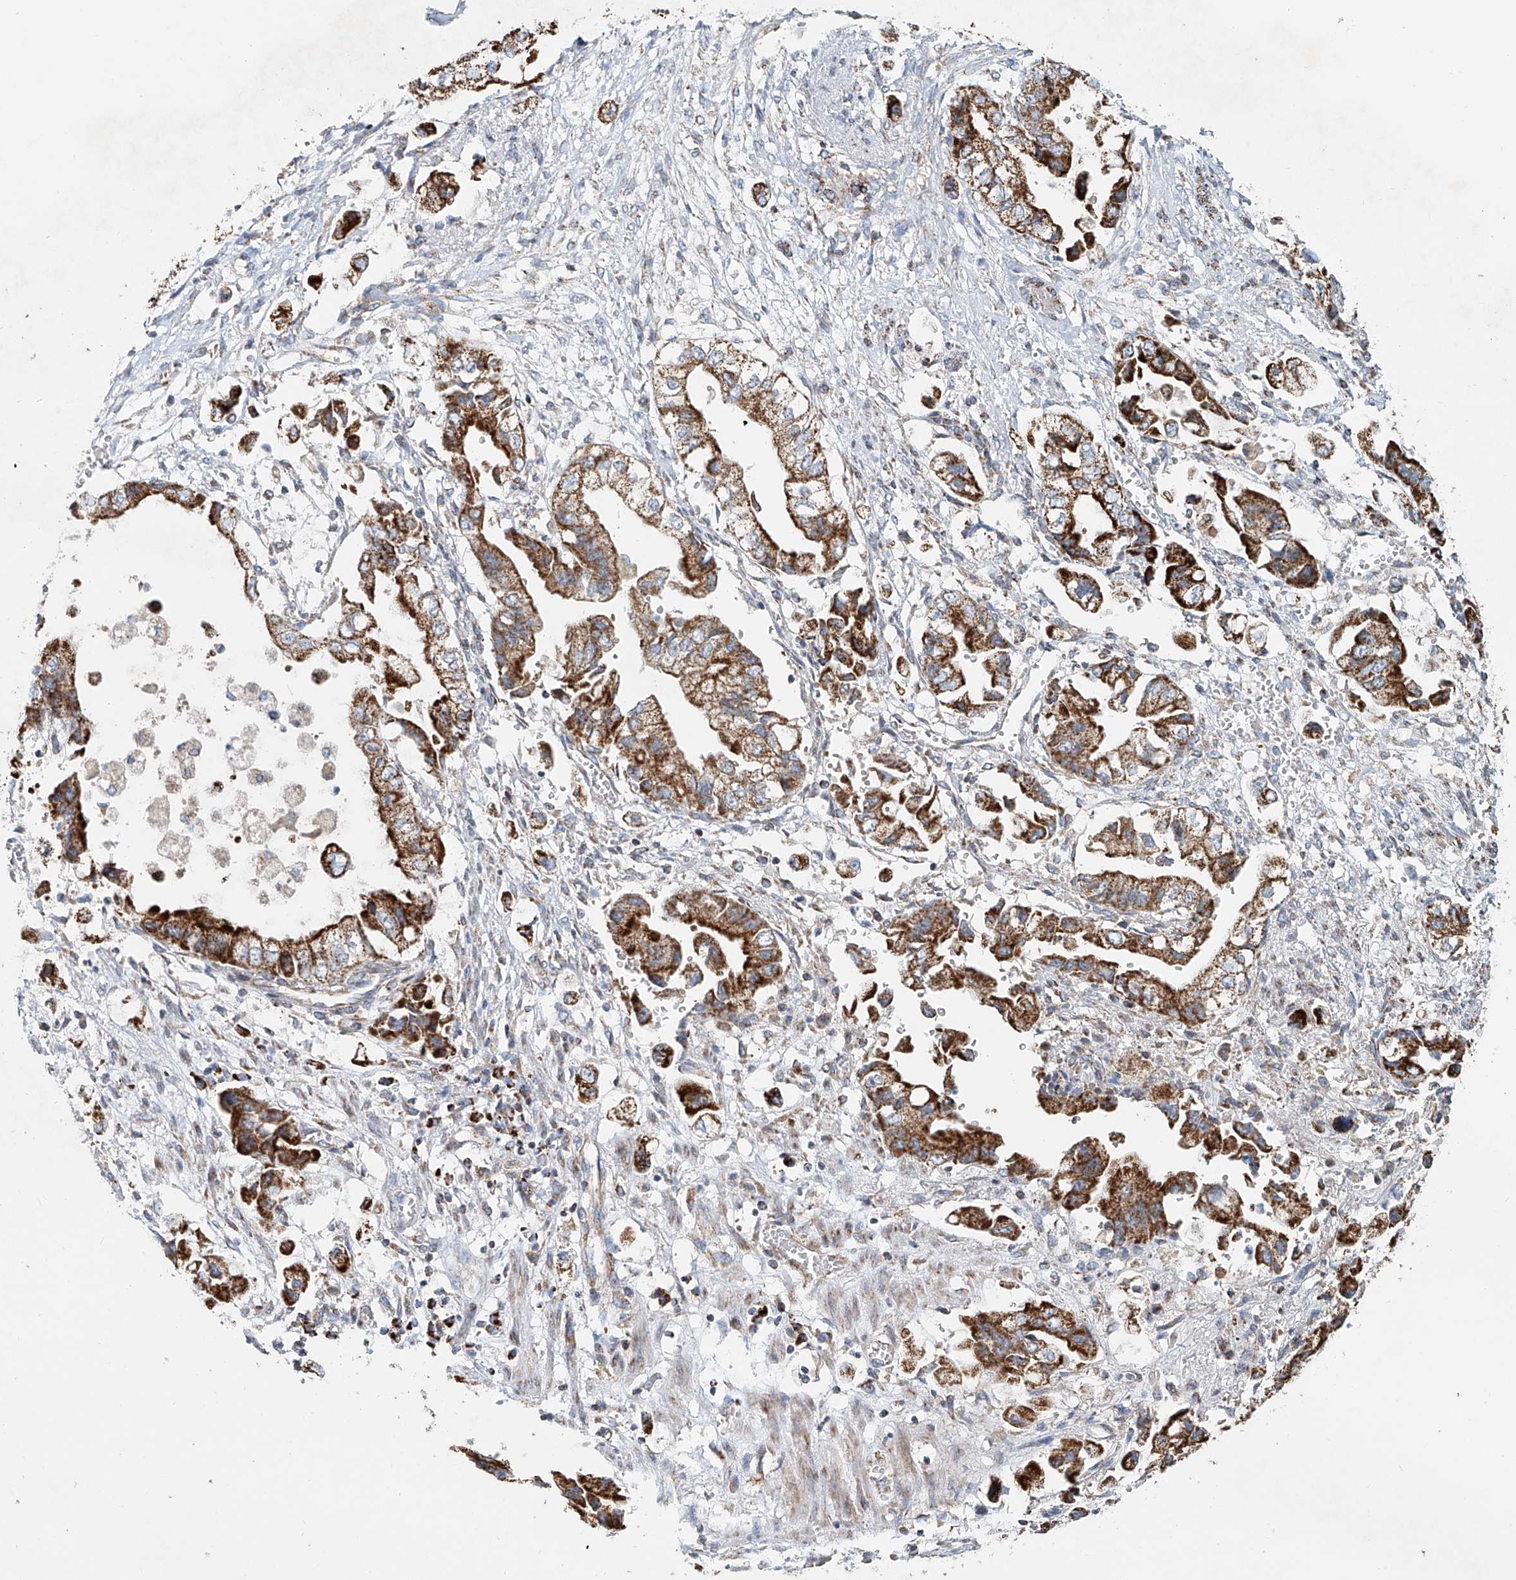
{"staining": {"intensity": "strong", "quantity": ">75%", "location": "cytoplasmic/membranous"}, "tissue": "stomach cancer", "cell_type": "Tumor cells", "image_type": "cancer", "snomed": [{"axis": "morphology", "description": "Adenocarcinoma, NOS"}, {"axis": "topography", "description": "Stomach"}], "caption": "Strong cytoplasmic/membranous protein positivity is seen in about >75% of tumor cells in stomach cancer.", "gene": "CARD10", "patient": {"sex": "male", "age": 62}}